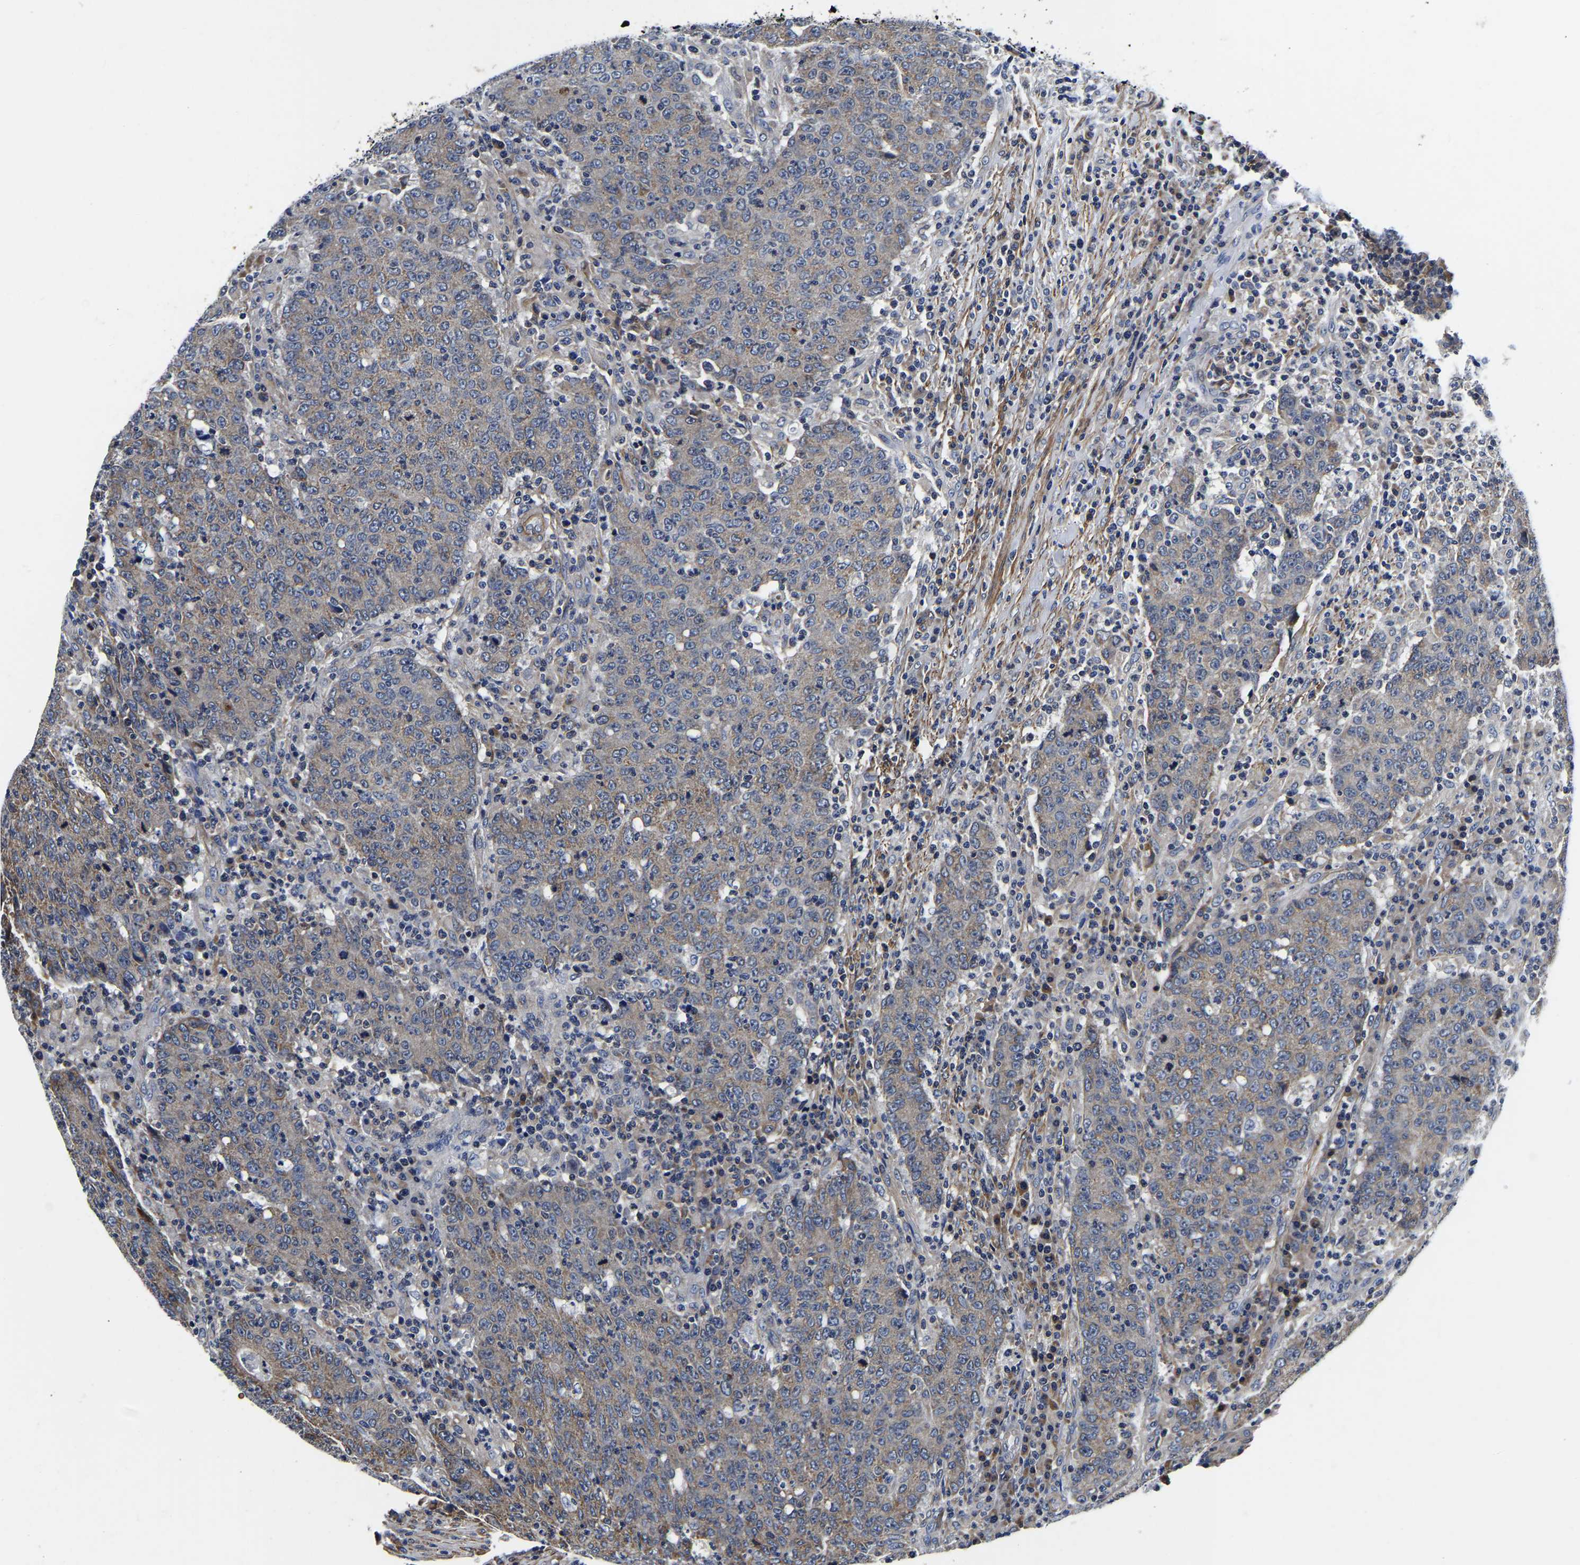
{"staining": {"intensity": "moderate", "quantity": ">75%", "location": "cytoplasmic/membranous"}, "tissue": "colorectal cancer", "cell_type": "Tumor cells", "image_type": "cancer", "snomed": [{"axis": "morphology", "description": "Adenocarcinoma, NOS"}, {"axis": "topography", "description": "Colon"}], "caption": "An image of colorectal cancer (adenocarcinoma) stained for a protein demonstrates moderate cytoplasmic/membranous brown staining in tumor cells.", "gene": "KCTD17", "patient": {"sex": "female", "age": 75}}